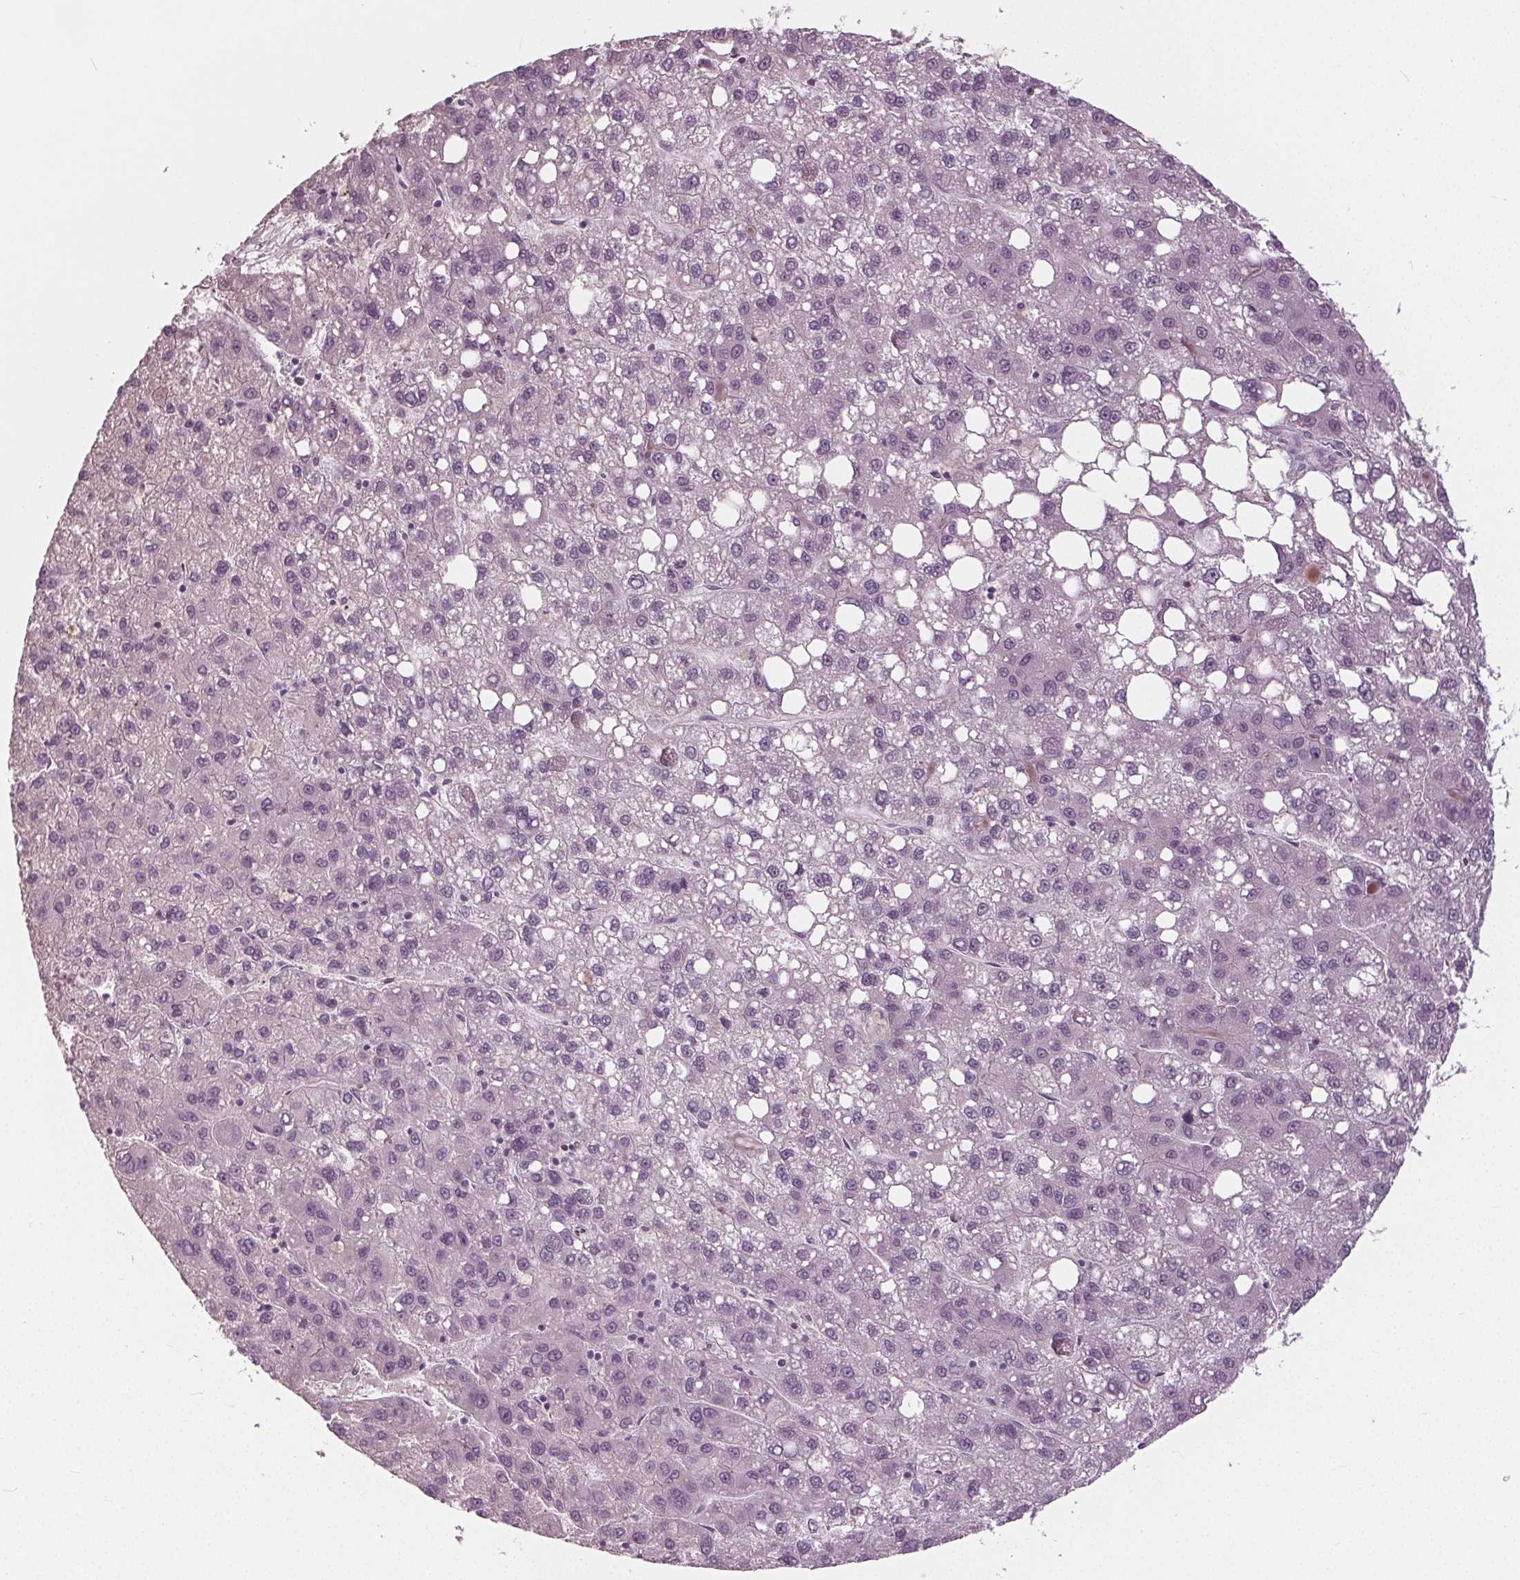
{"staining": {"intensity": "negative", "quantity": "none", "location": "none"}, "tissue": "liver cancer", "cell_type": "Tumor cells", "image_type": "cancer", "snomed": [{"axis": "morphology", "description": "Carcinoma, Hepatocellular, NOS"}, {"axis": "topography", "description": "Liver"}], "caption": "Liver cancer (hepatocellular carcinoma) stained for a protein using immunohistochemistry exhibits no positivity tumor cells.", "gene": "CXCL16", "patient": {"sex": "female", "age": 82}}